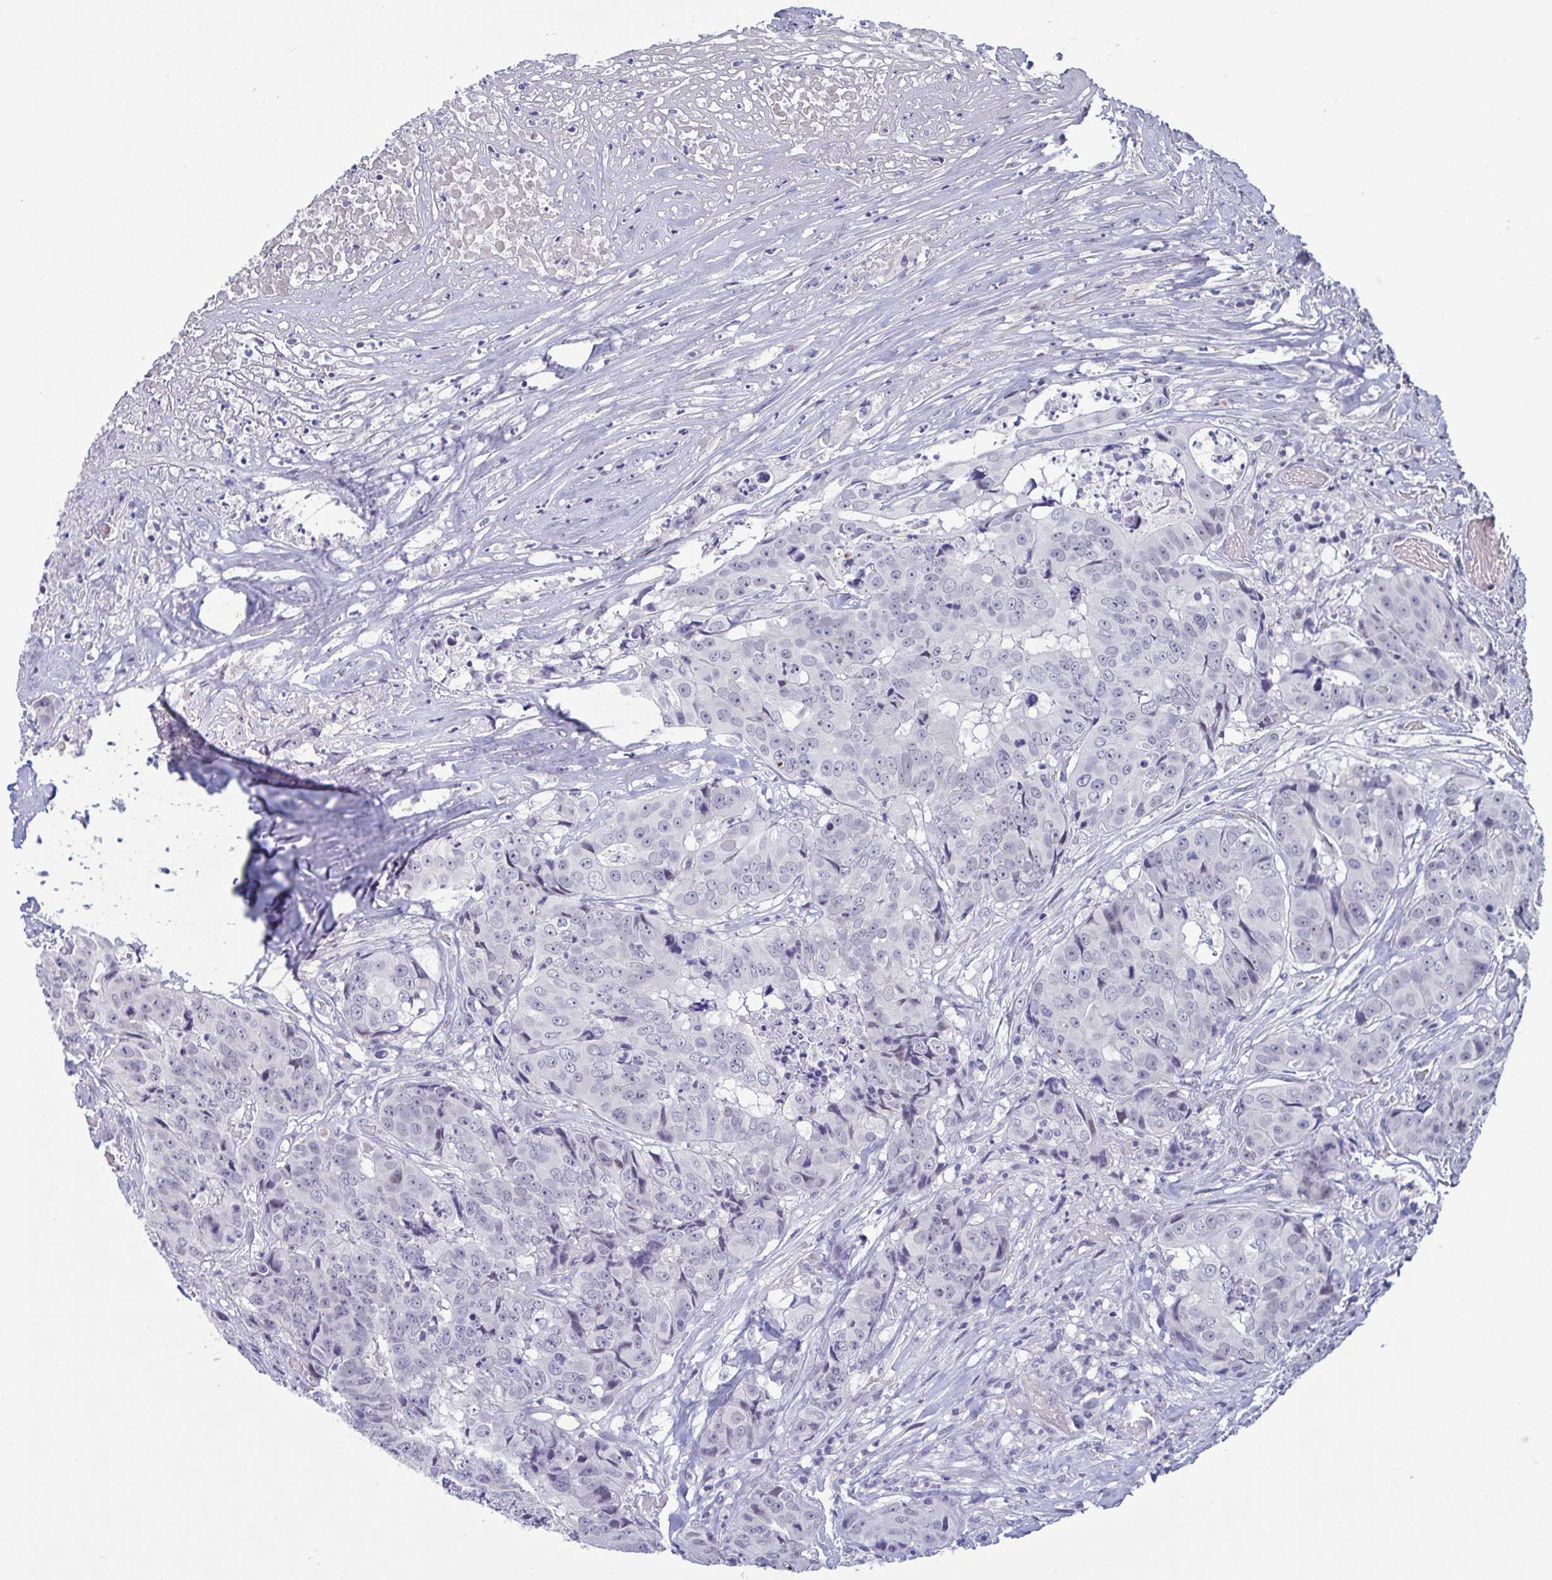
{"staining": {"intensity": "weak", "quantity": "<25%", "location": "nuclear"}, "tissue": "colorectal cancer", "cell_type": "Tumor cells", "image_type": "cancer", "snomed": [{"axis": "morphology", "description": "Adenocarcinoma, NOS"}, {"axis": "topography", "description": "Rectum"}], "caption": "This is an IHC histopathology image of colorectal cancer (adenocarcinoma). There is no positivity in tumor cells.", "gene": "PERM1", "patient": {"sex": "female", "age": 62}}